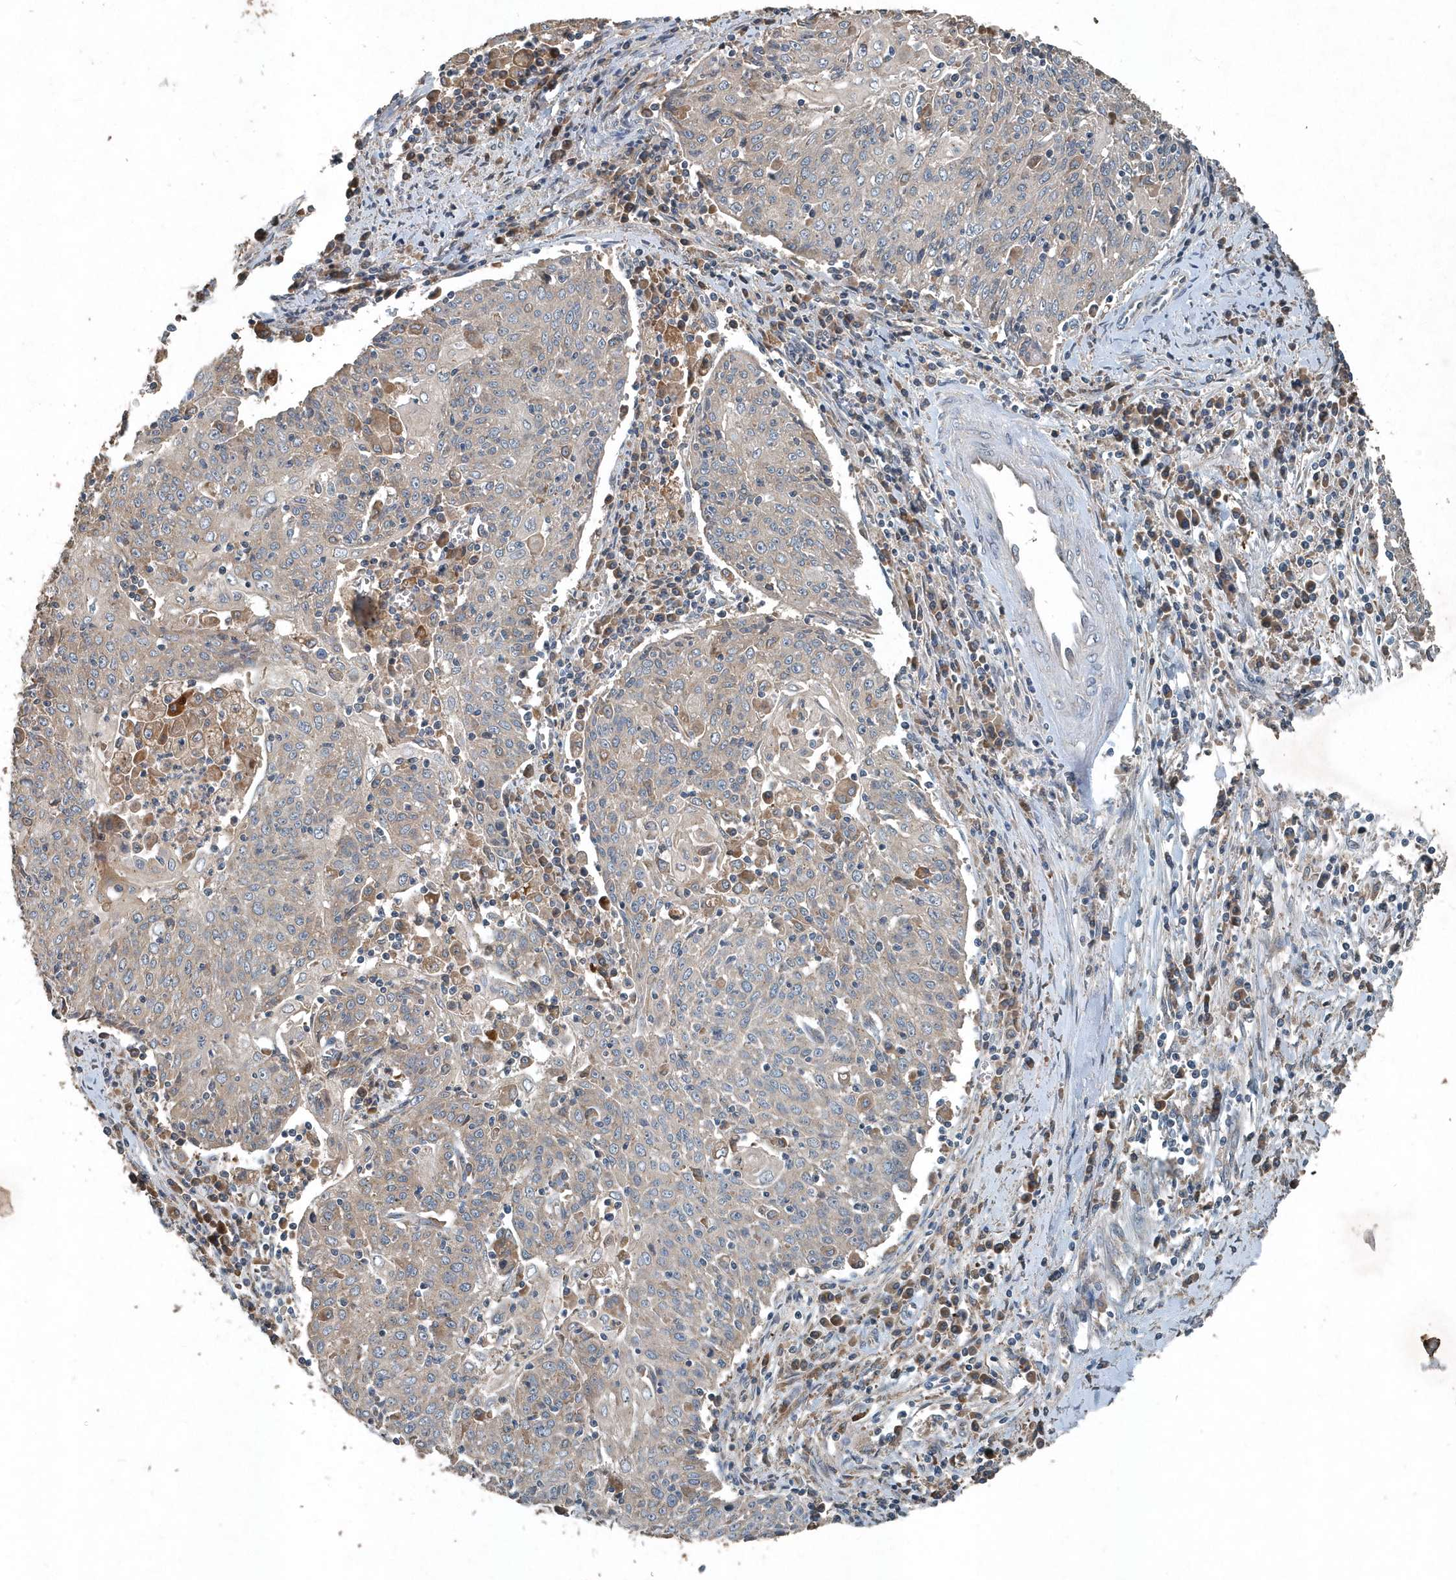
{"staining": {"intensity": "weak", "quantity": "25%-75%", "location": "cytoplasmic/membranous"}, "tissue": "cervical cancer", "cell_type": "Tumor cells", "image_type": "cancer", "snomed": [{"axis": "morphology", "description": "Squamous cell carcinoma, NOS"}, {"axis": "topography", "description": "Cervix"}], "caption": "The image displays staining of cervical cancer (squamous cell carcinoma), revealing weak cytoplasmic/membranous protein staining (brown color) within tumor cells. Immunohistochemistry stains the protein in brown and the nuclei are stained blue.", "gene": "SCFD2", "patient": {"sex": "female", "age": 48}}